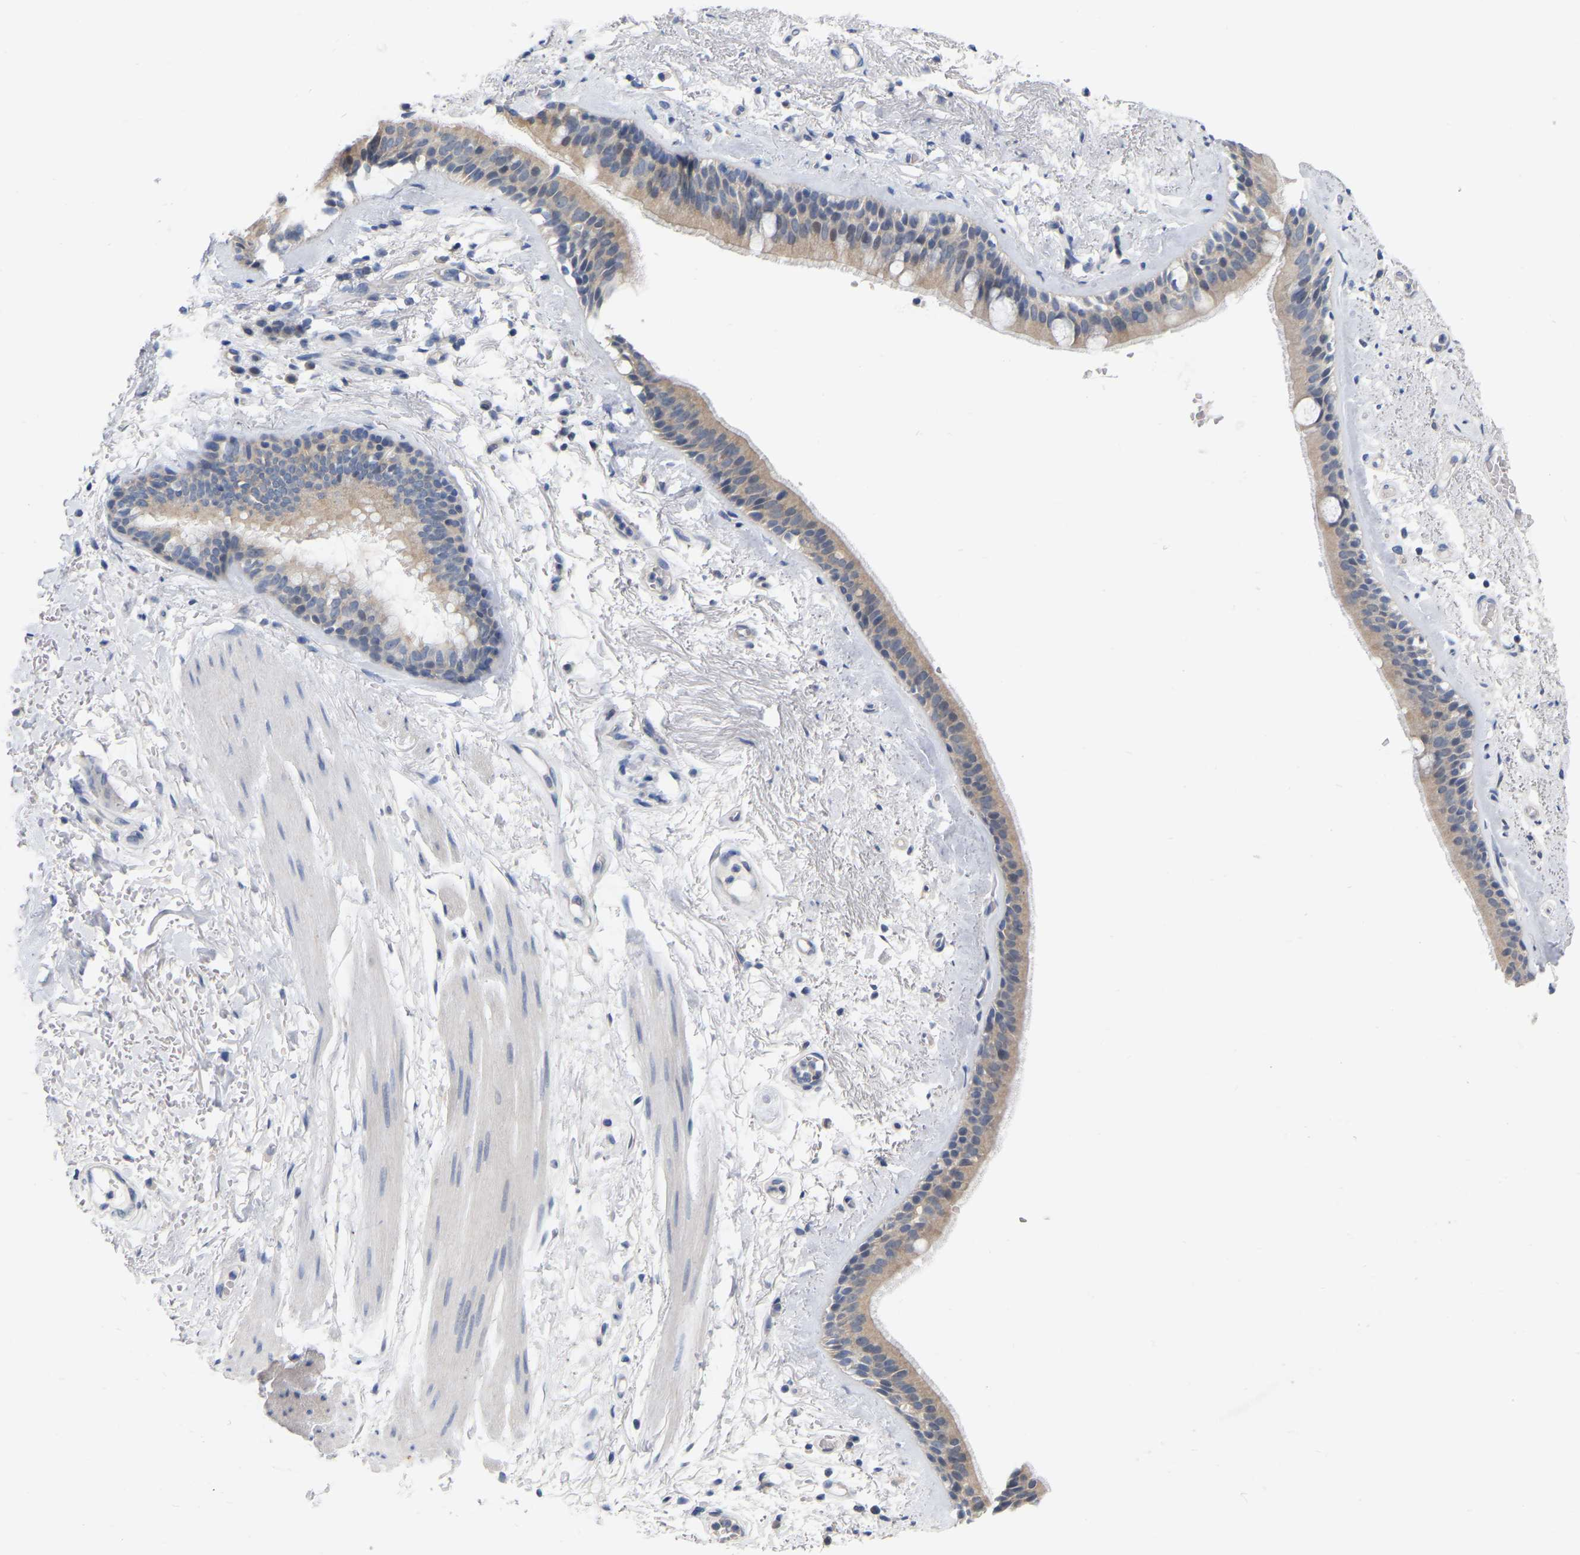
{"staining": {"intensity": "weak", "quantity": ">75%", "location": "cytoplasmic/membranous"}, "tissue": "bronchus", "cell_type": "Respiratory epithelial cells", "image_type": "normal", "snomed": [{"axis": "morphology", "description": "Normal tissue, NOS"}, {"axis": "topography", "description": "Cartilage tissue"}], "caption": "Immunohistochemical staining of unremarkable human bronchus displays weak cytoplasmic/membranous protein positivity in approximately >75% of respiratory epithelial cells. The staining was performed using DAB (3,3'-diaminobenzidine), with brown indicating positive protein expression. Nuclei are stained blue with hematoxylin.", "gene": "WIPI2", "patient": {"sex": "female", "age": 63}}